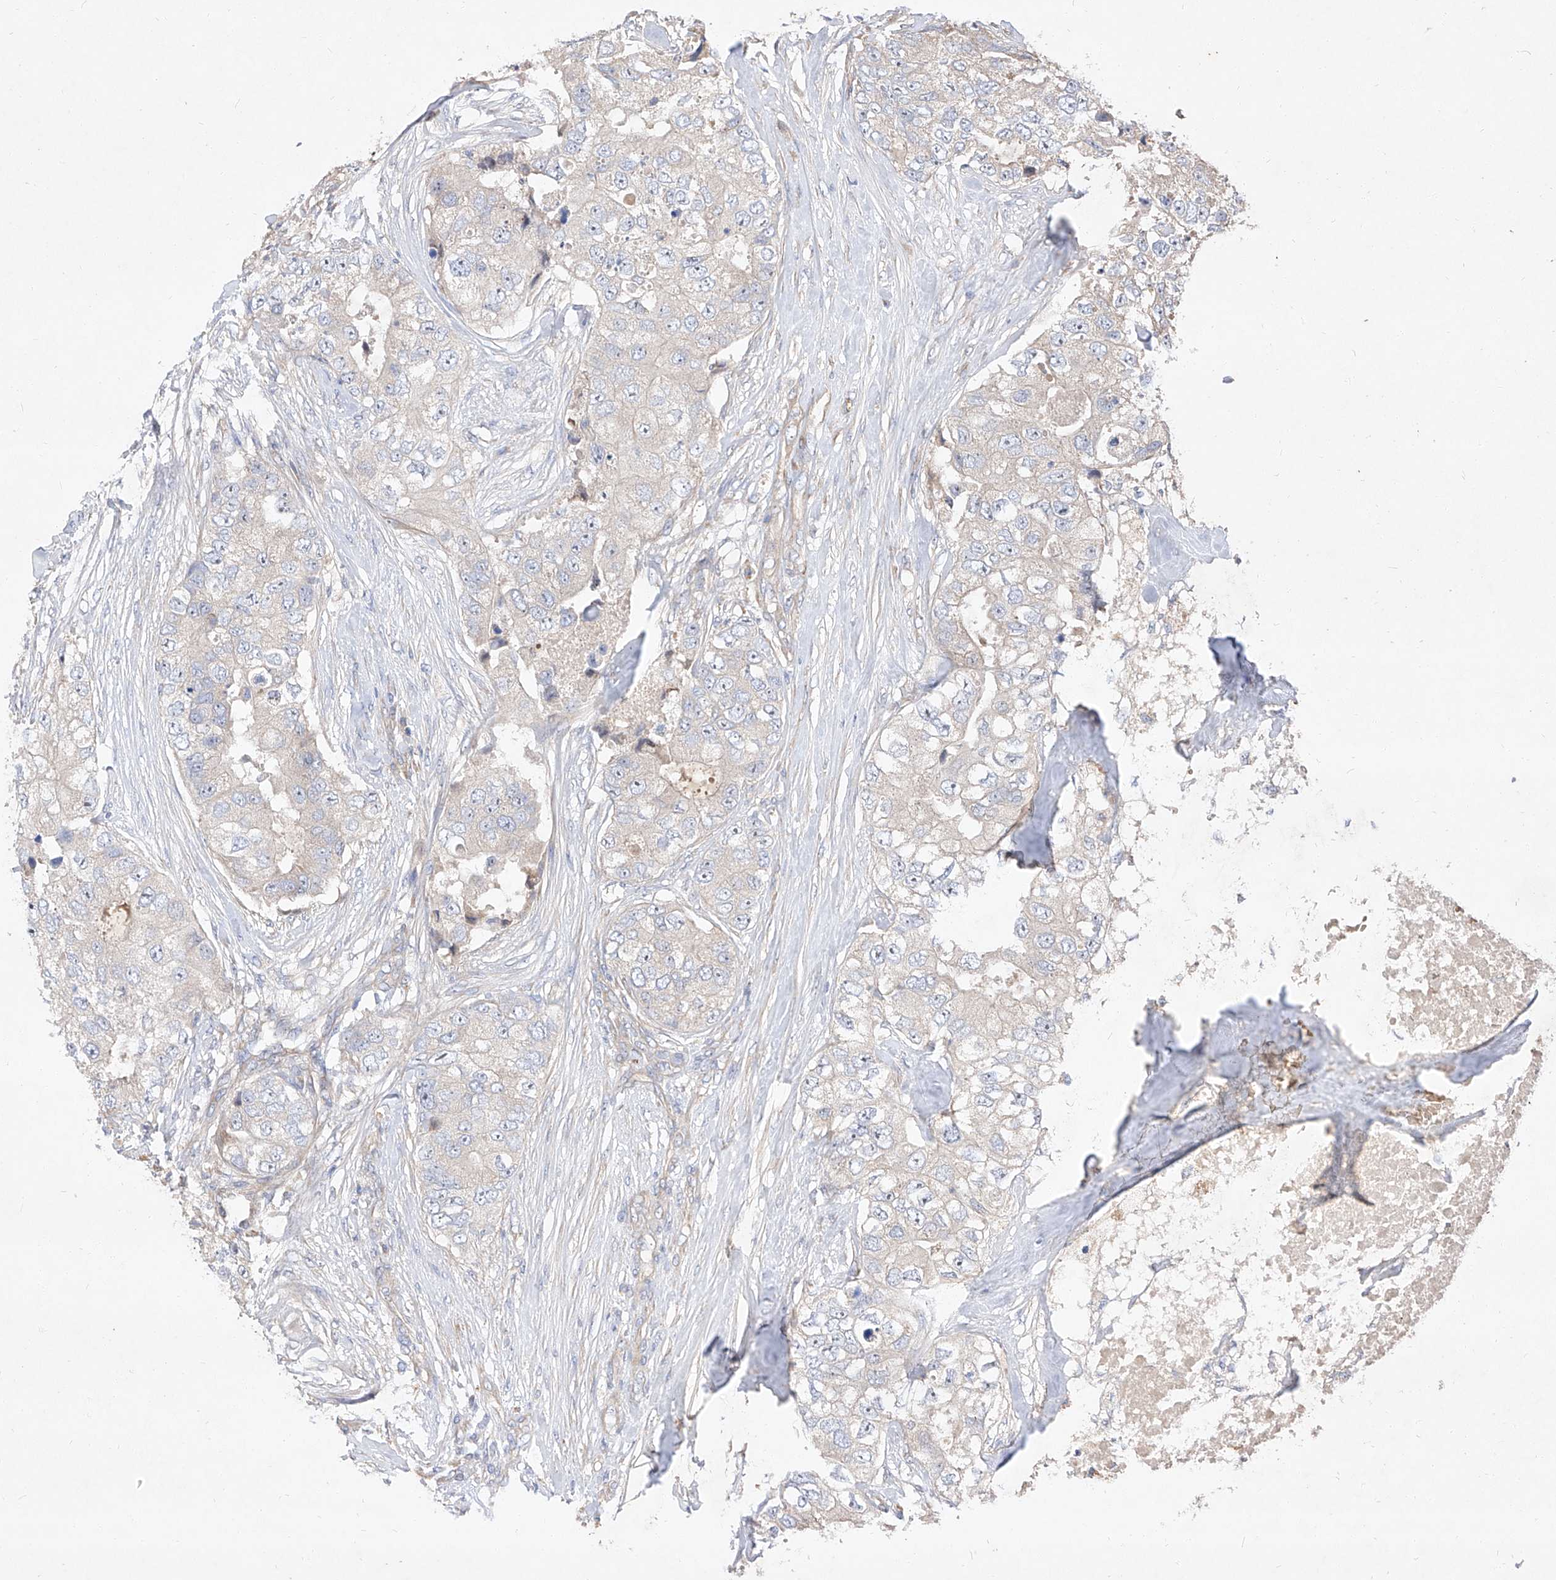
{"staining": {"intensity": "negative", "quantity": "none", "location": "none"}, "tissue": "breast cancer", "cell_type": "Tumor cells", "image_type": "cancer", "snomed": [{"axis": "morphology", "description": "Duct carcinoma"}, {"axis": "topography", "description": "Breast"}], "caption": "DAB immunohistochemical staining of human breast cancer (intraductal carcinoma) displays no significant positivity in tumor cells.", "gene": "DIRAS3", "patient": {"sex": "female", "age": 62}}